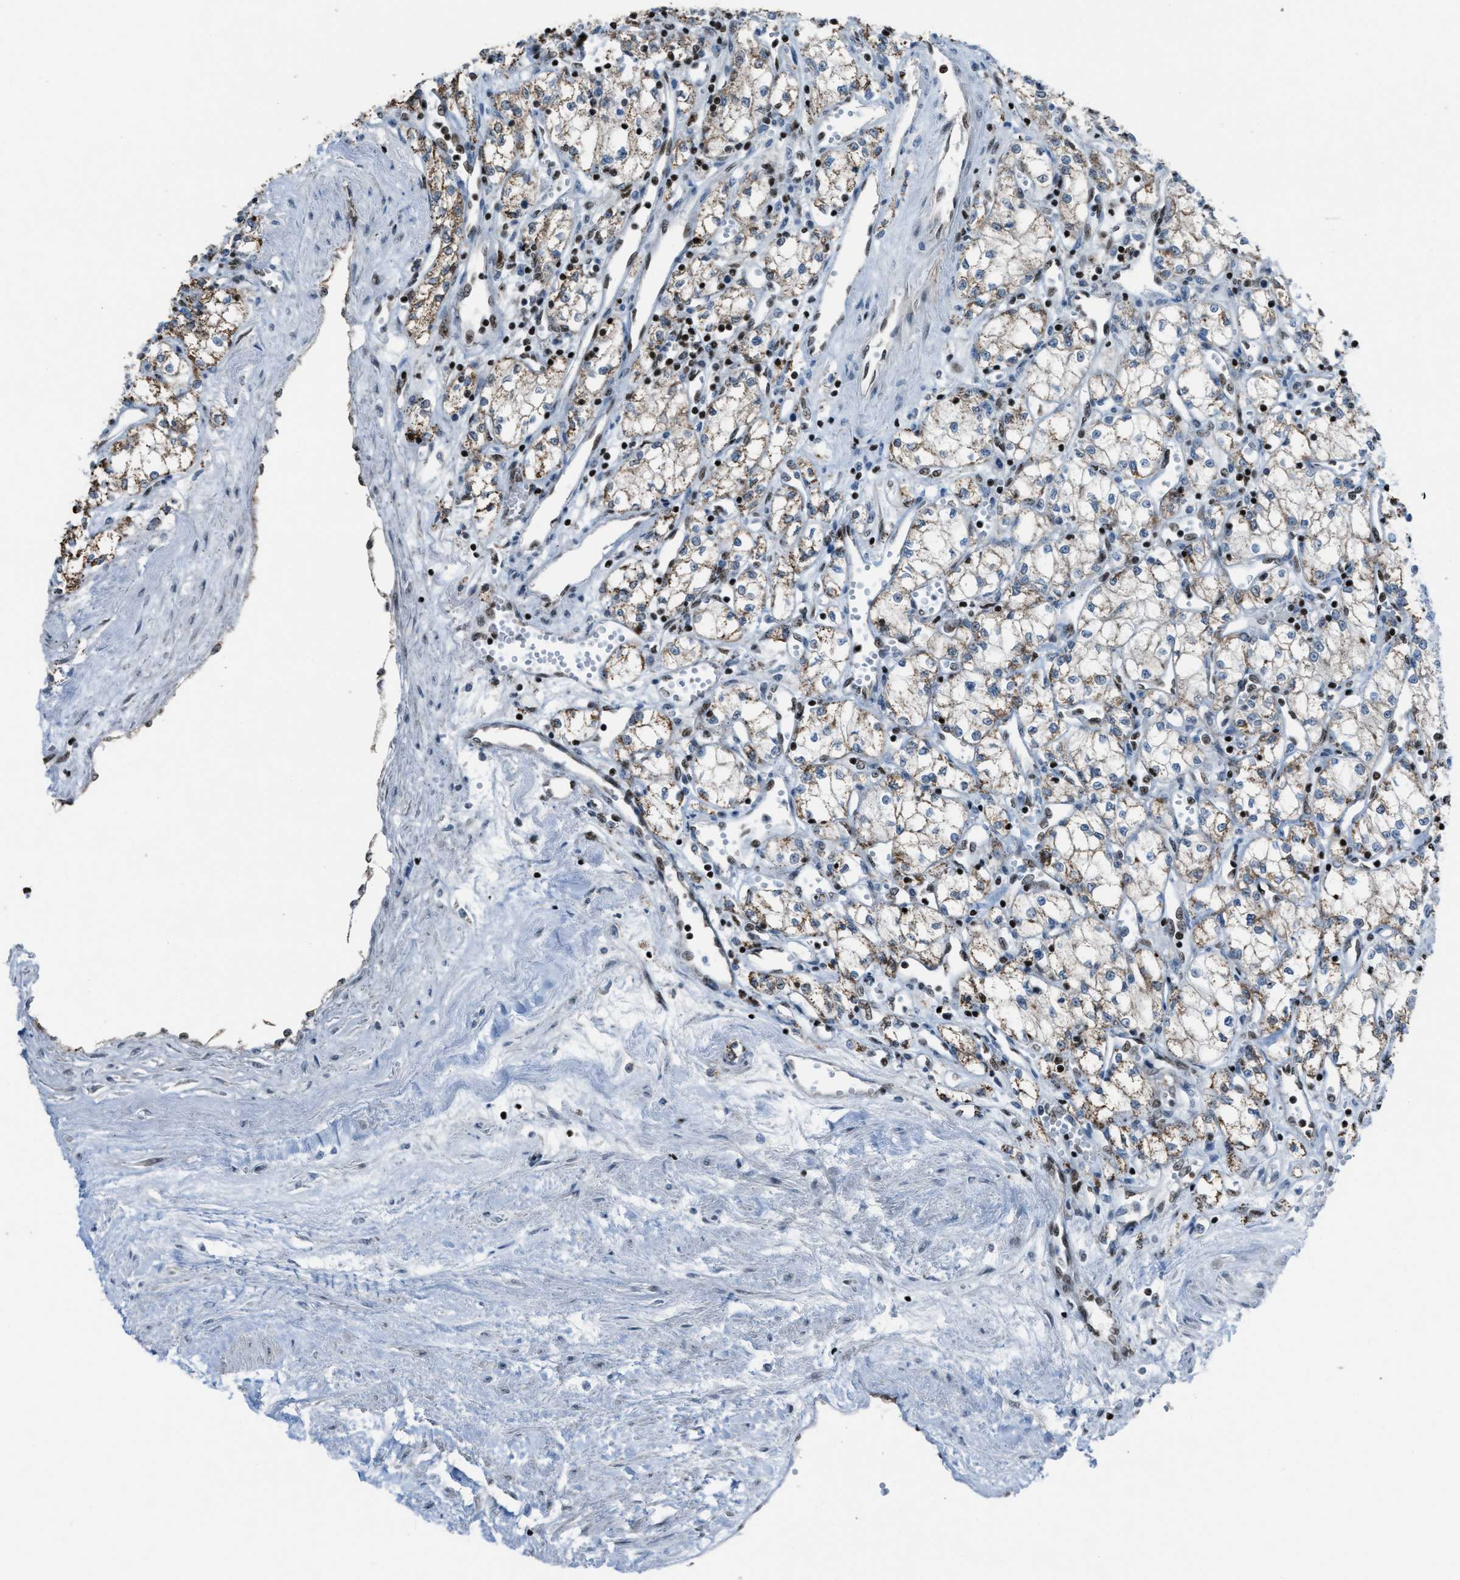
{"staining": {"intensity": "moderate", "quantity": ">75%", "location": "cytoplasmic/membranous"}, "tissue": "renal cancer", "cell_type": "Tumor cells", "image_type": "cancer", "snomed": [{"axis": "morphology", "description": "Adenocarcinoma, NOS"}, {"axis": "topography", "description": "Kidney"}], "caption": "DAB immunohistochemical staining of adenocarcinoma (renal) demonstrates moderate cytoplasmic/membranous protein staining in about >75% of tumor cells.", "gene": "SLFN5", "patient": {"sex": "male", "age": 59}}